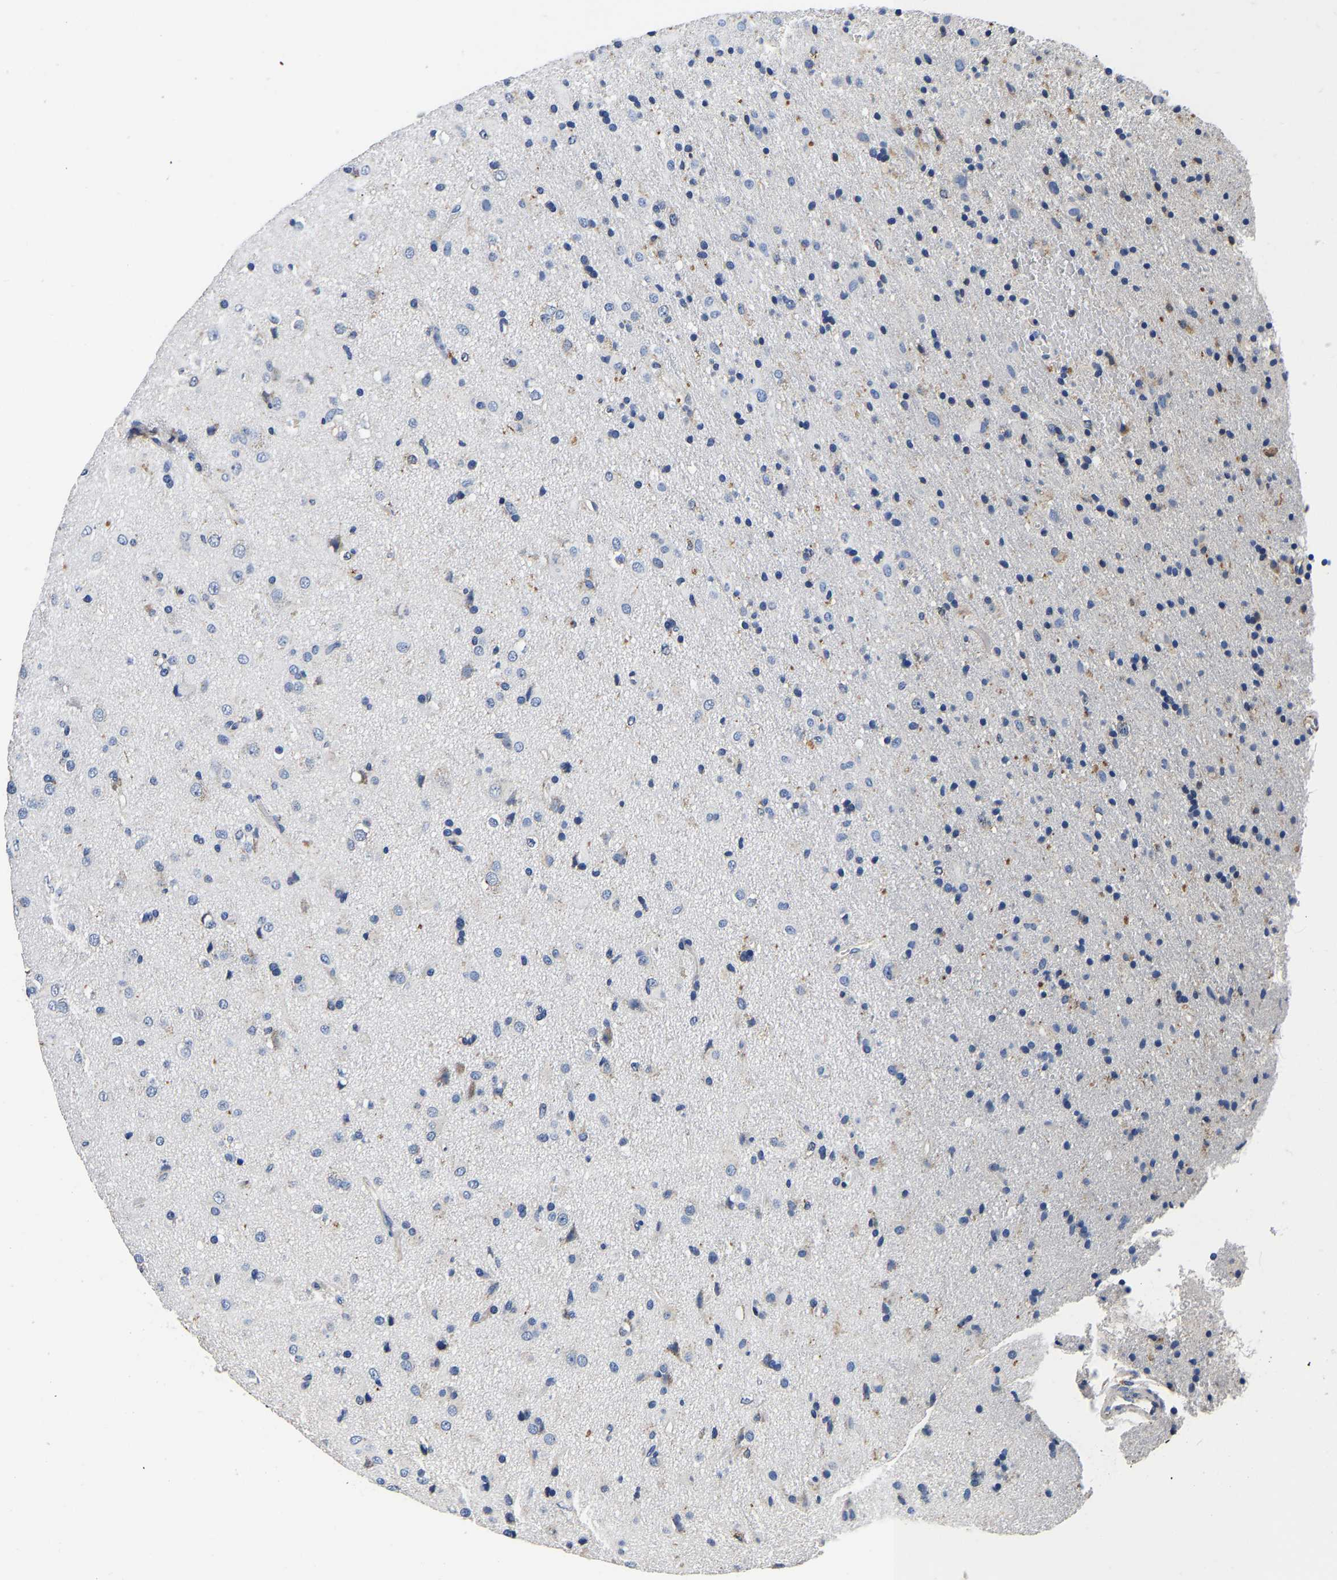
{"staining": {"intensity": "negative", "quantity": "none", "location": "none"}, "tissue": "glioma", "cell_type": "Tumor cells", "image_type": "cancer", "snomed": [{"axis": "morphology", "description": "Glioma, malignant, Low grade"}, {"axis": "topography", "description": "Brain"}], "caption": "This micrograph is of low-grade glioma (malignant) stained with immunohistochemistry to label a protein in brown with the nuclei are counter-stained blue. There is no expression in tumor cells.", "gene": "GRN", "patient": {"sex": "male", "age": 65}}